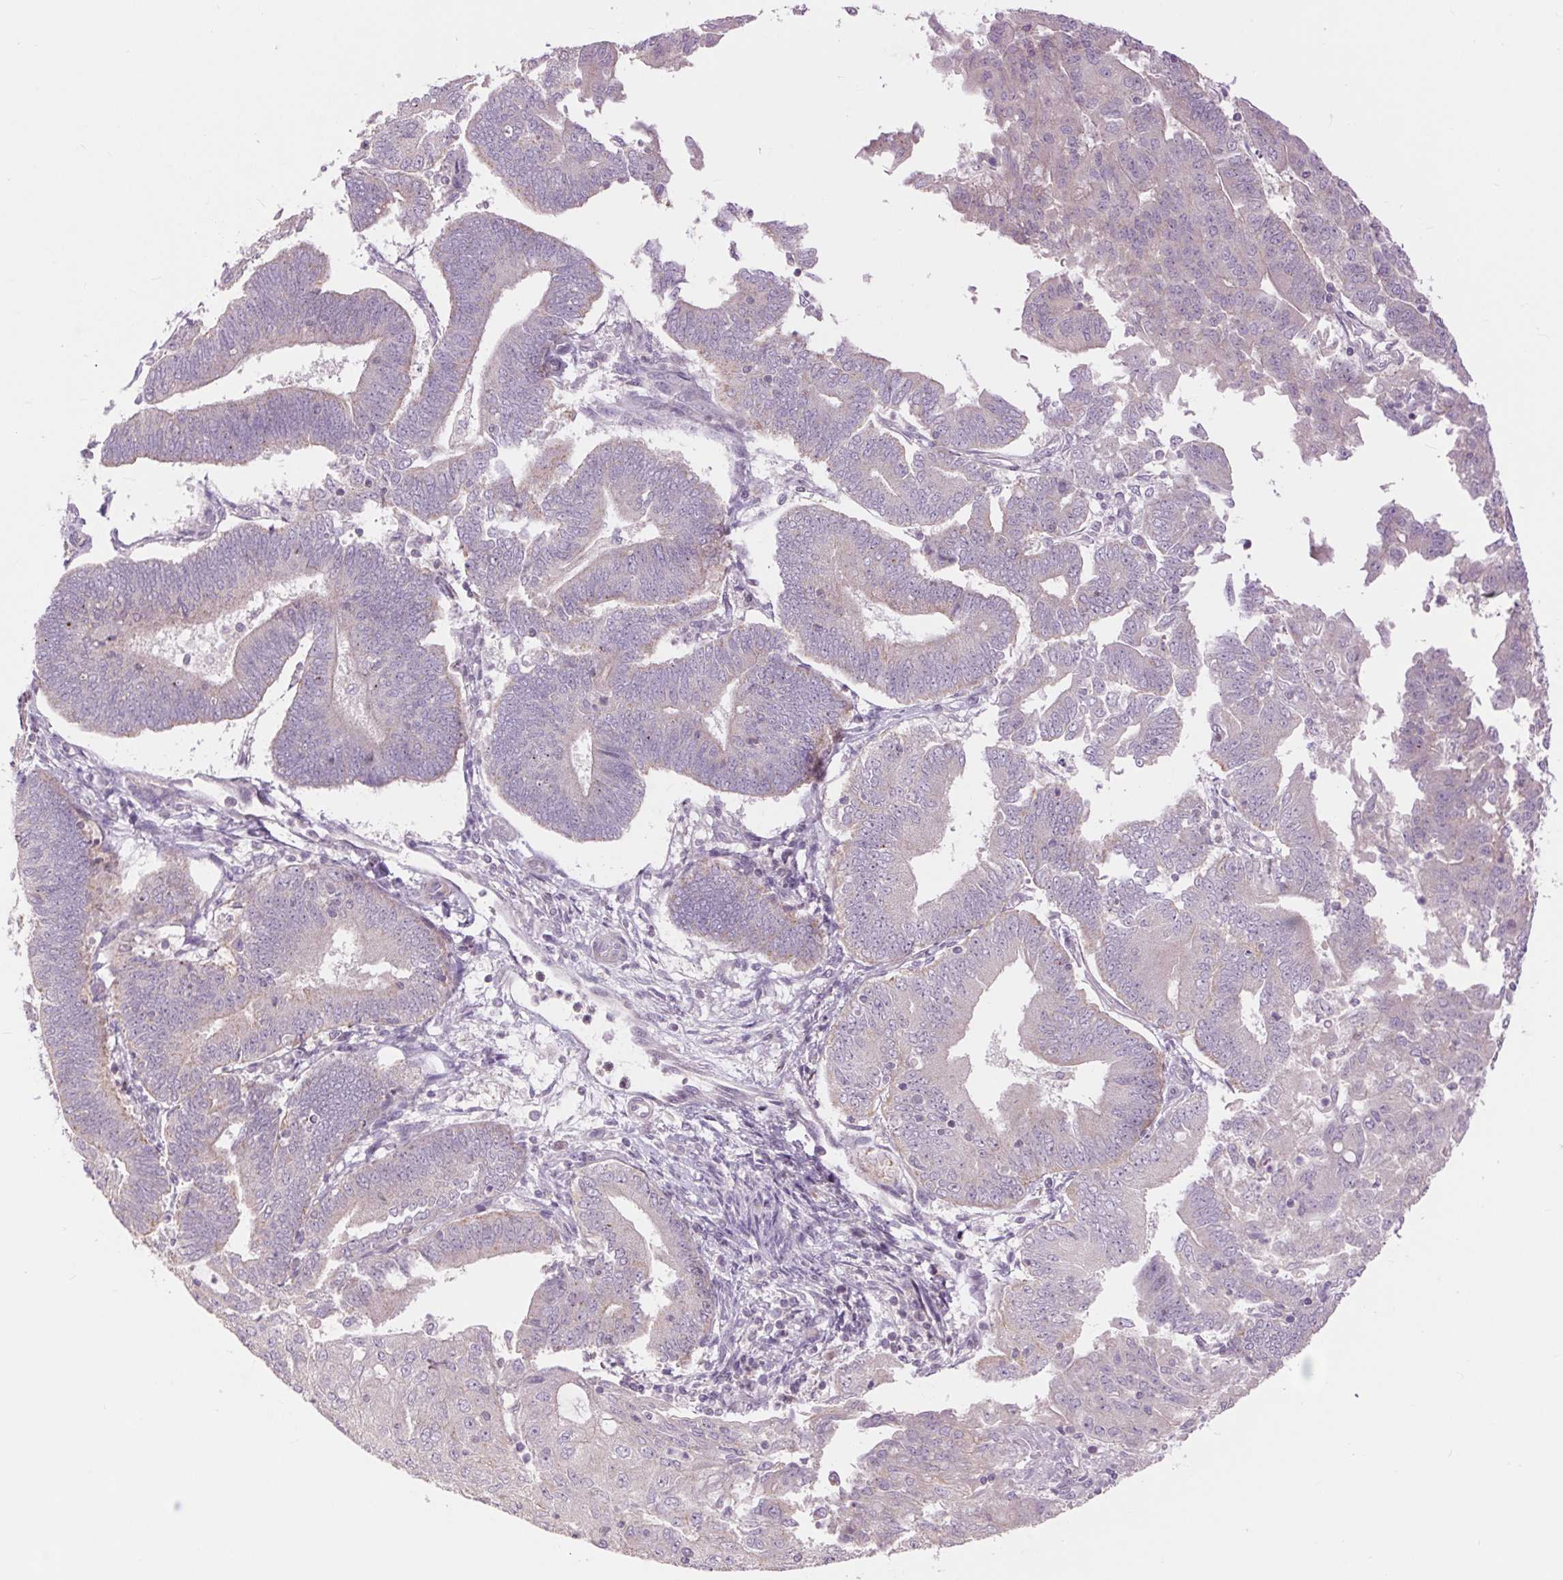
{"staining": {"intensity": "negative", "quantity": "none", "location": "none"}, "tissue": "endometrial cancer", "cell_type": "Tumor cells", "image_type": "cancer", "snomed": [{"axis": "morphology", "description": "Adenocarcinoma, NOS"}, {"axis": "topography", "description": "Endometrium"}], "caption": "There is no significant expression in tumor cells of endometrial cancer (adenocarcinoma).", "gene": "CTNNA3", "patient": {"sex": "female", "age": 70}}